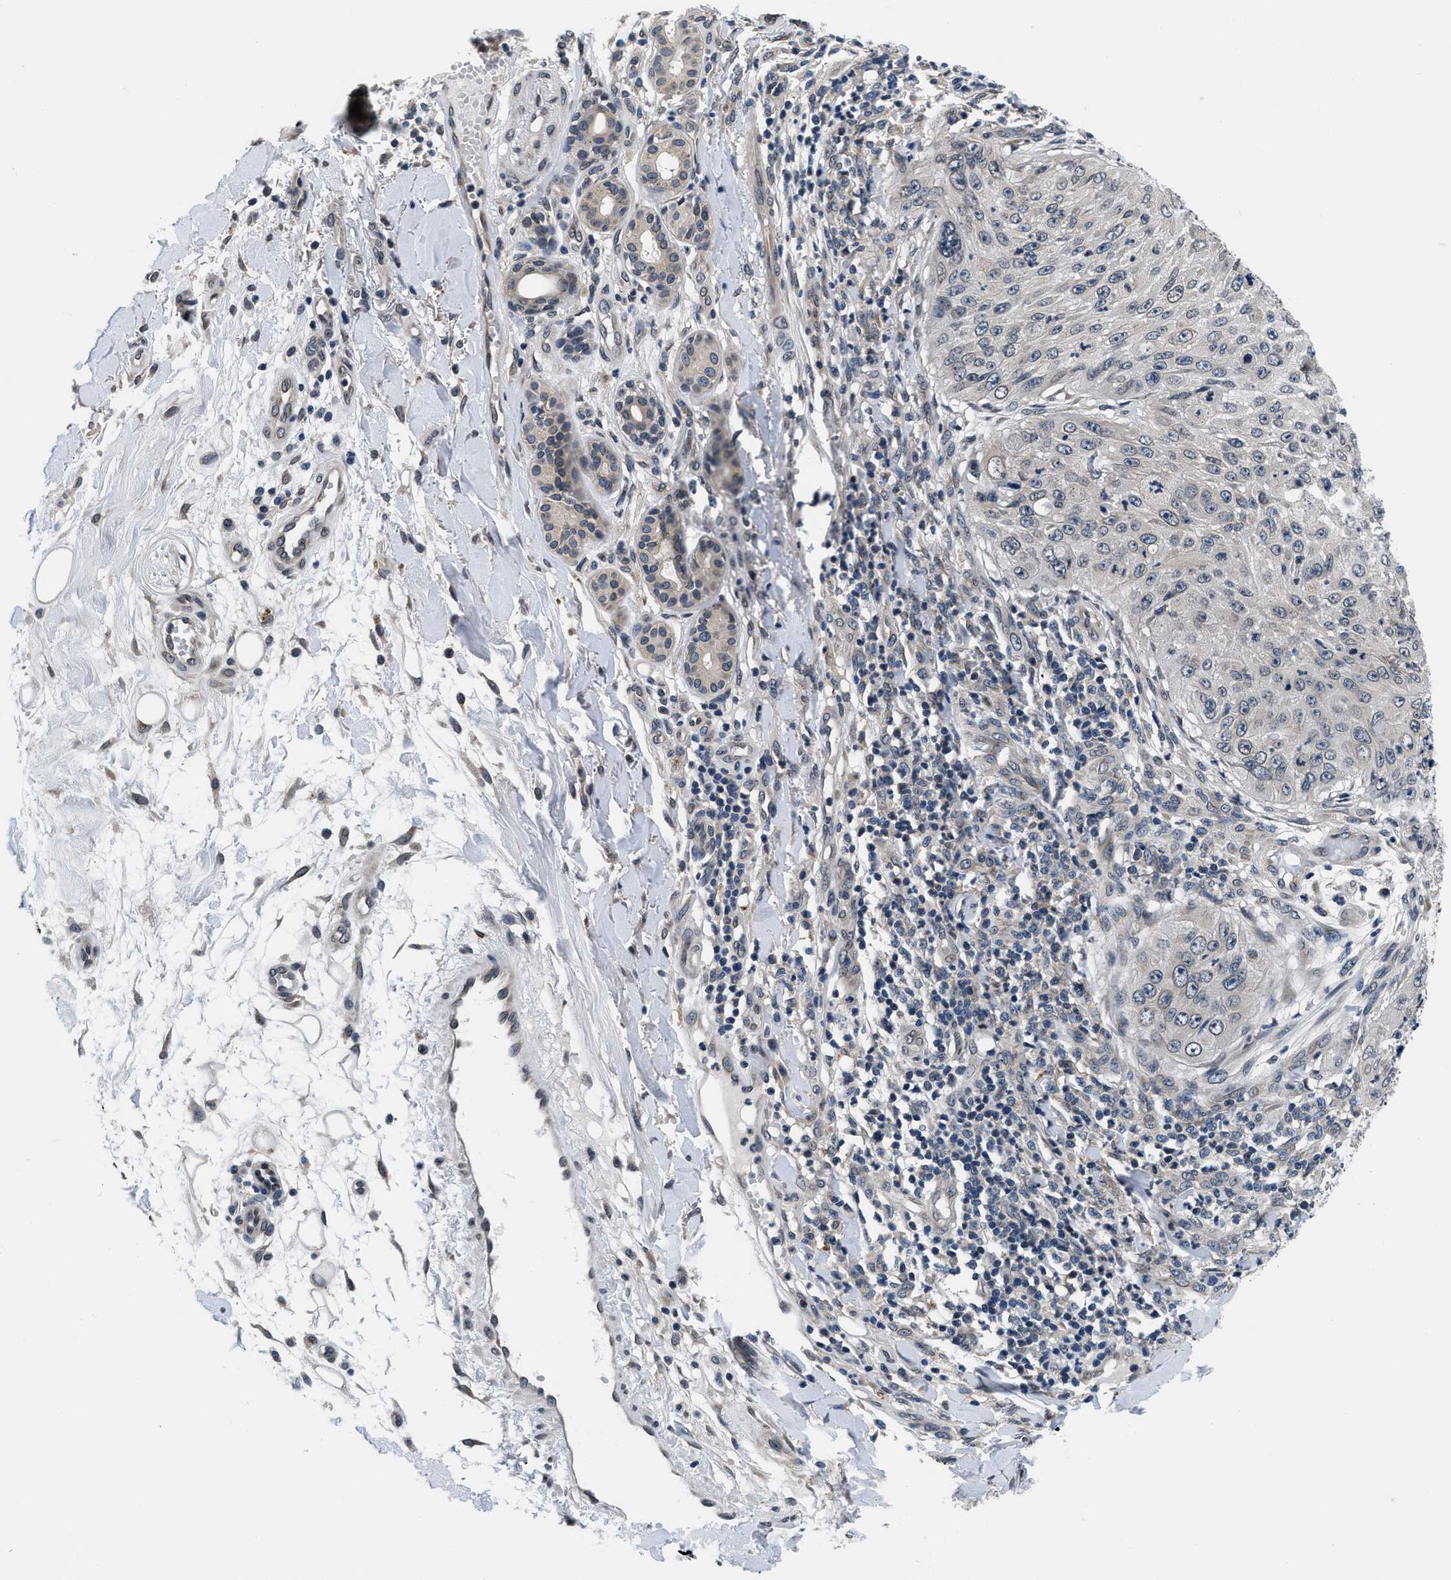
{"staining": {"intensity": "negative", "quantity": "none", "location": "none"}, "tissue": "skin cancer", "cell_type": "Tumor cells", "image_type": "cancer", "snomed": [{"axis": "morphology", "description": "Squamous cell carcinoma, NOS"}, {"axis": "topography", "description": "Skin"}], "caption": "An IHC image of skin cancer (squamous cell carcinoma) is shown. There is no staining in tumor cells of skin cancer (squamous cell carcinoma).", "gene": "SNX10", "patient": {"sex": "female", "age": 80}}